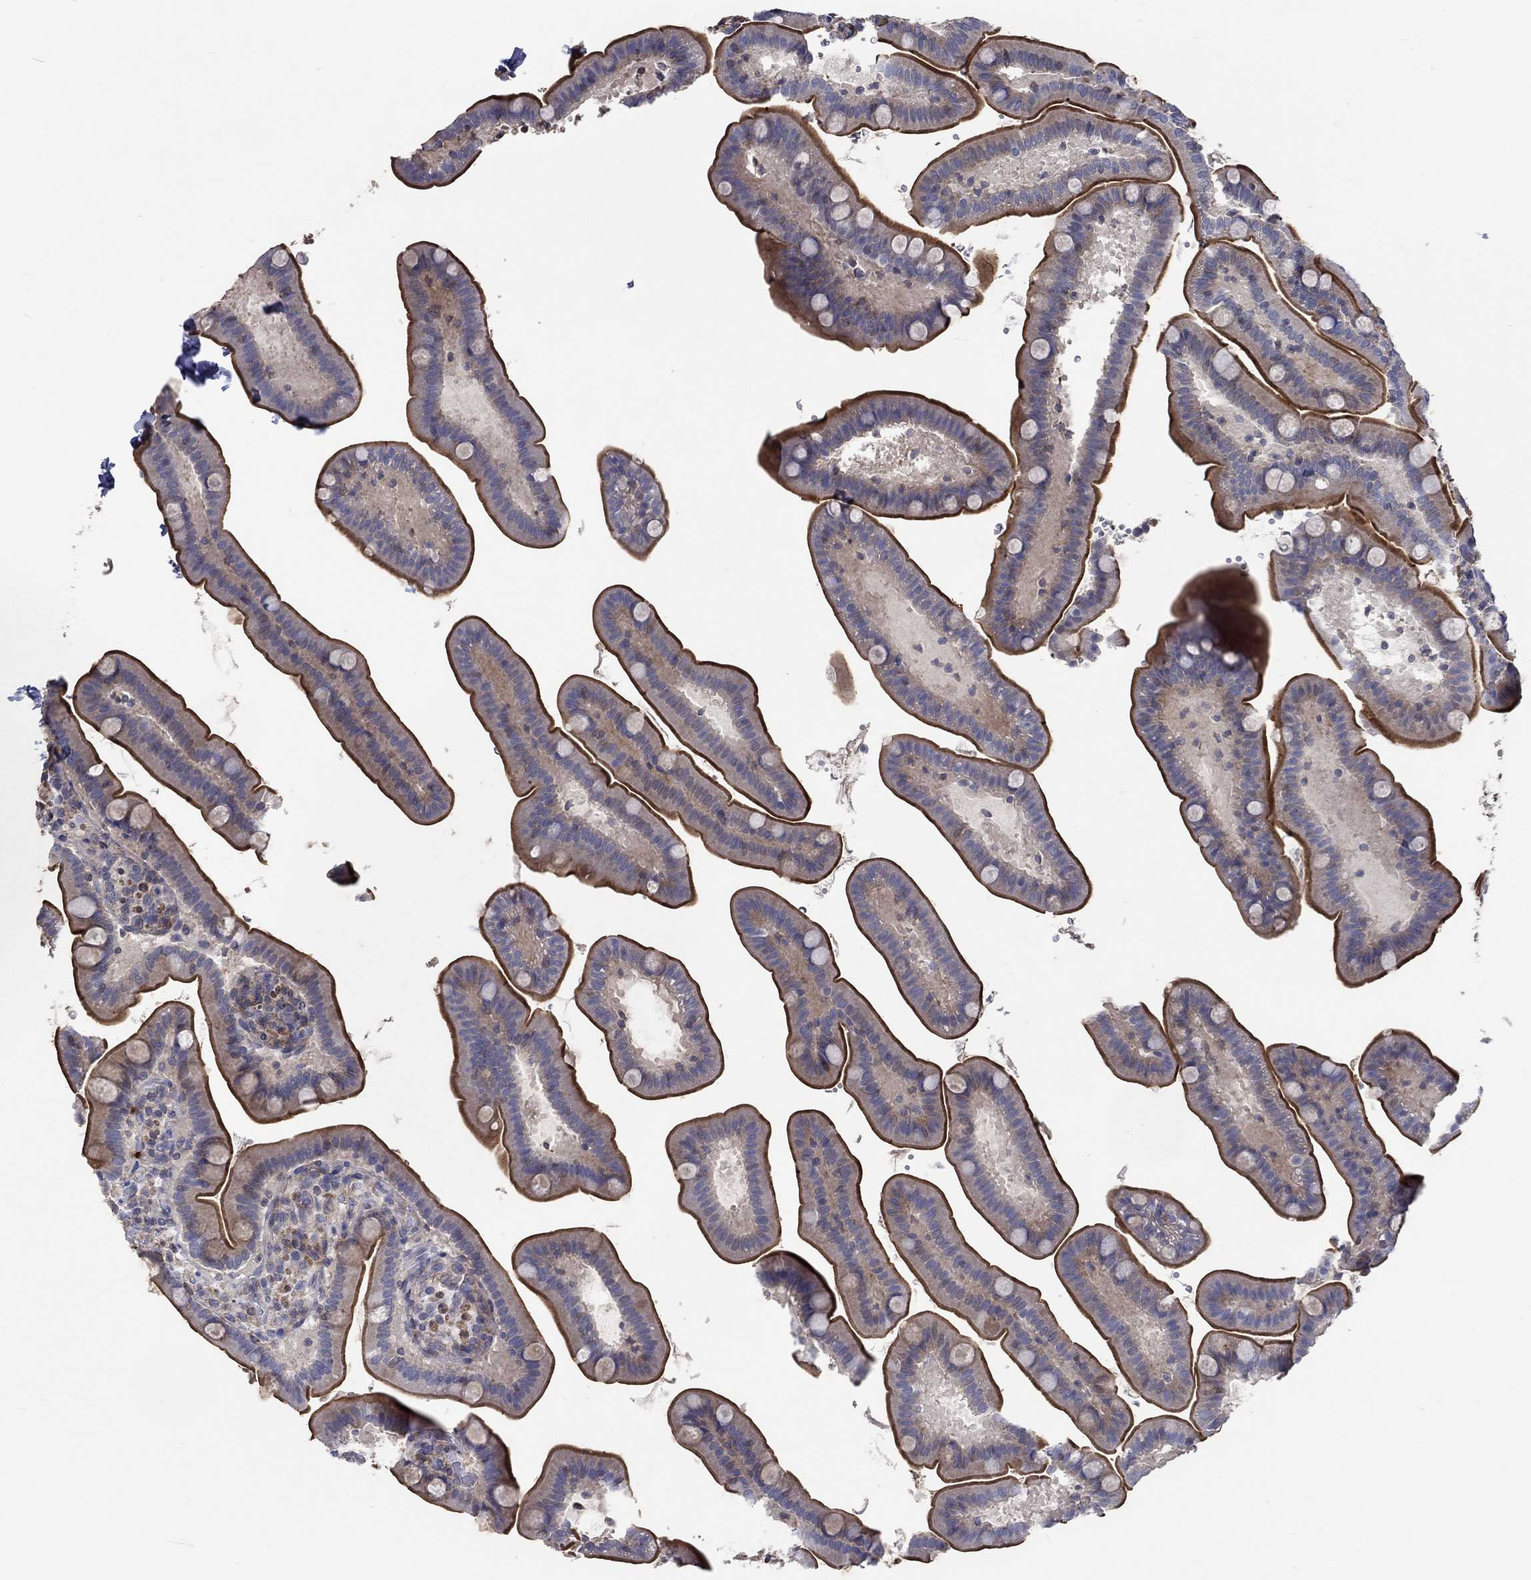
{"staining": {"intensity": "strong", "quantity": ">75%", "location": "cytoplasmic/membranous"}, "tissue": "small intestine", "cell_type": "Glandular cells", "image_type": "normal", "snomed": [{"axis": "morphology", "description": "Normal tissue, NOS"}, {"axis": "topography", "description": "Small intestine"}], "caption": "DAB immunohistochemical staining of normal human small intestine shows strong cytoplasmic/membranous protein expression in approximately >75% of glandular cells. The staining is performed using DAB (3,3'-diaminobenzidine) brown chromogen to label protein expression. The nuclei are counter-stained blue using hematoxylin.", "gene": "TNFAIP8L3", "patient": {"sex": "male", "age": 66}}